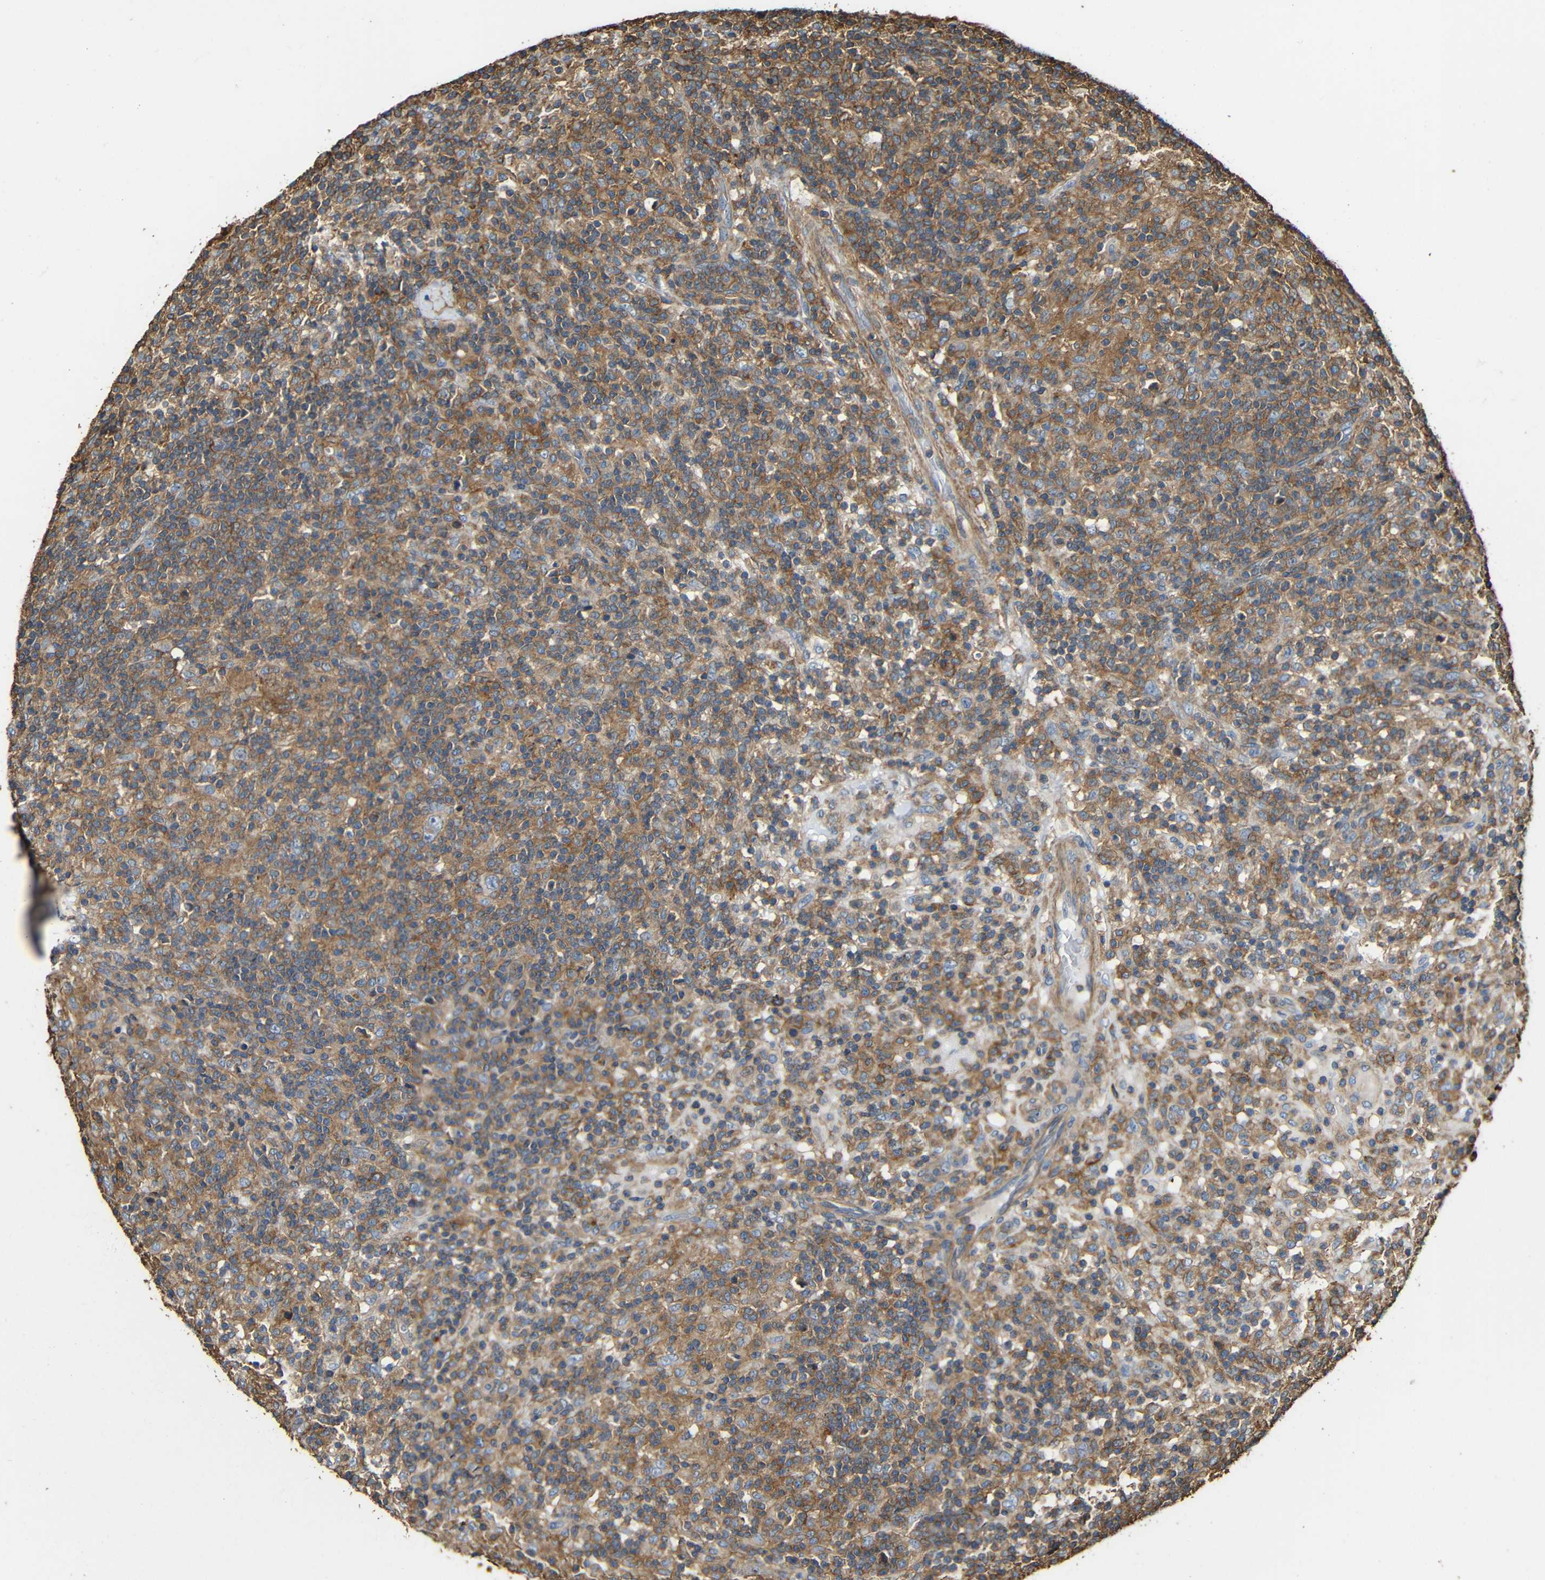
{"staining": {"intensity": "negative", "quantity": "none", "location": "none"}, "tissue": "lymphoma", "cell_type": "Tumor cells", "image_type": "cancer", "snomed": [{"axis": "morphology", "description": "Hodgkin's disease, NOS"}, {"axis": "topography", "description": "Lymph node"}], "caption": "Hodgkin's disease was stained to show a protein in brown. There is no significant positivity in tumor cells. (DAB immunohistochemistry (IHC), high magnification).", "gene": "RHOT2", "patient": {"sex": "male", "age": 70}}